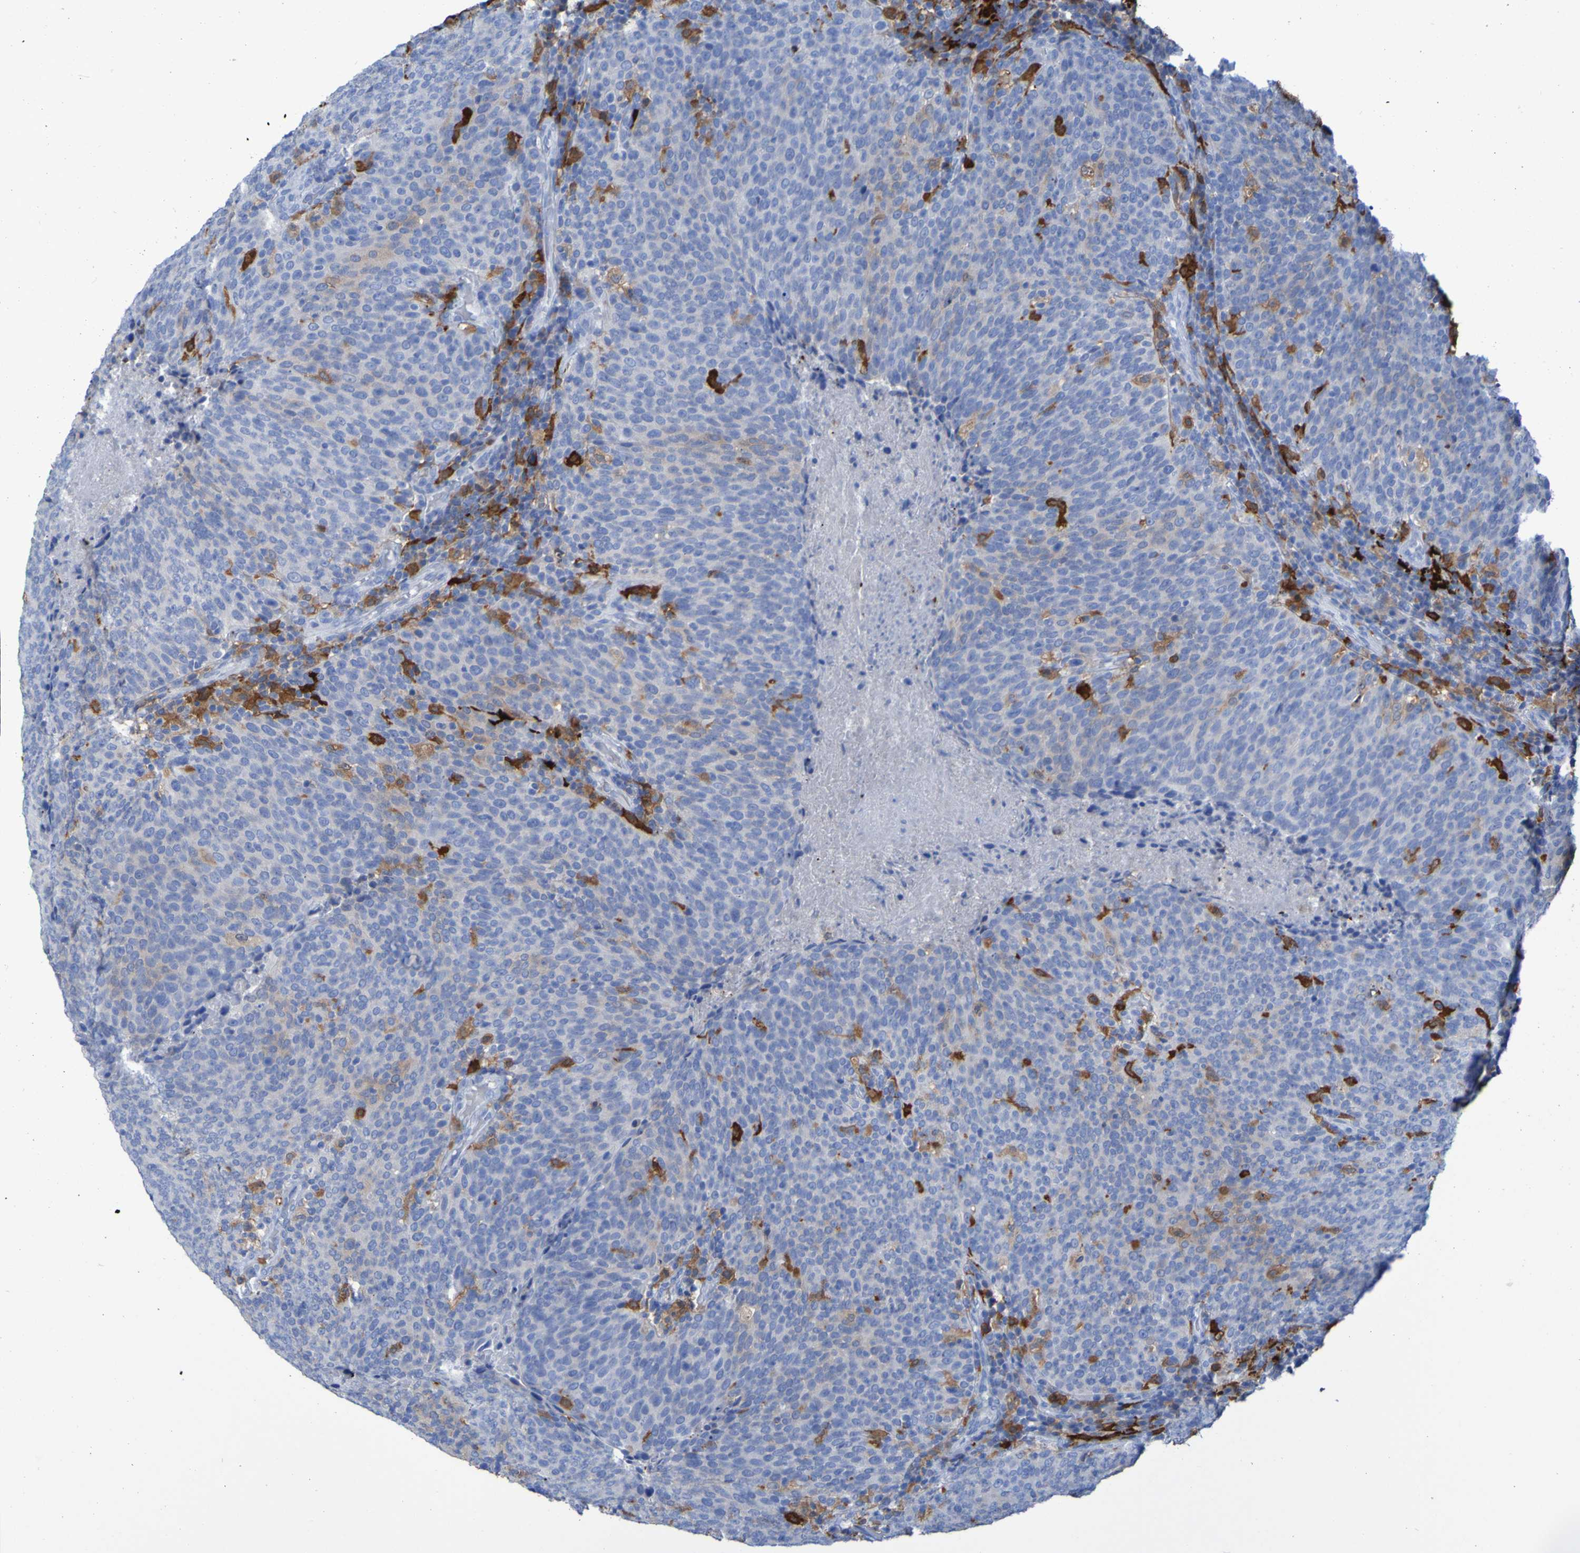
{"staining": {"intensity": "moderate", "quantity": "<25%", "location": "cytoplasmic/membranous"}, "tissue": "head and neck cancer", "cell_type": "Tumor cells", "image_type": "cancer", "snomed": [{"axis": "morphology", "description": "Squamous cell carcinoma, NOS"}, {"axis": "morphology", "description": "Squamous cell carcinoma, metastatic, NOS"}, {"axis": "topography", "description": "Lymph node"}, {"axis": "topography", "description": "Head-Neck"}], "caption": "DAB immunohistochemical staining of human head and neck metastatic squamous cell carcinoma displays moderate cytoplasmic/membranous protein positivity in about <25% of tumor cells.", "gene": "MPPE1", "patient": {"sex": "male", "age": 62}}